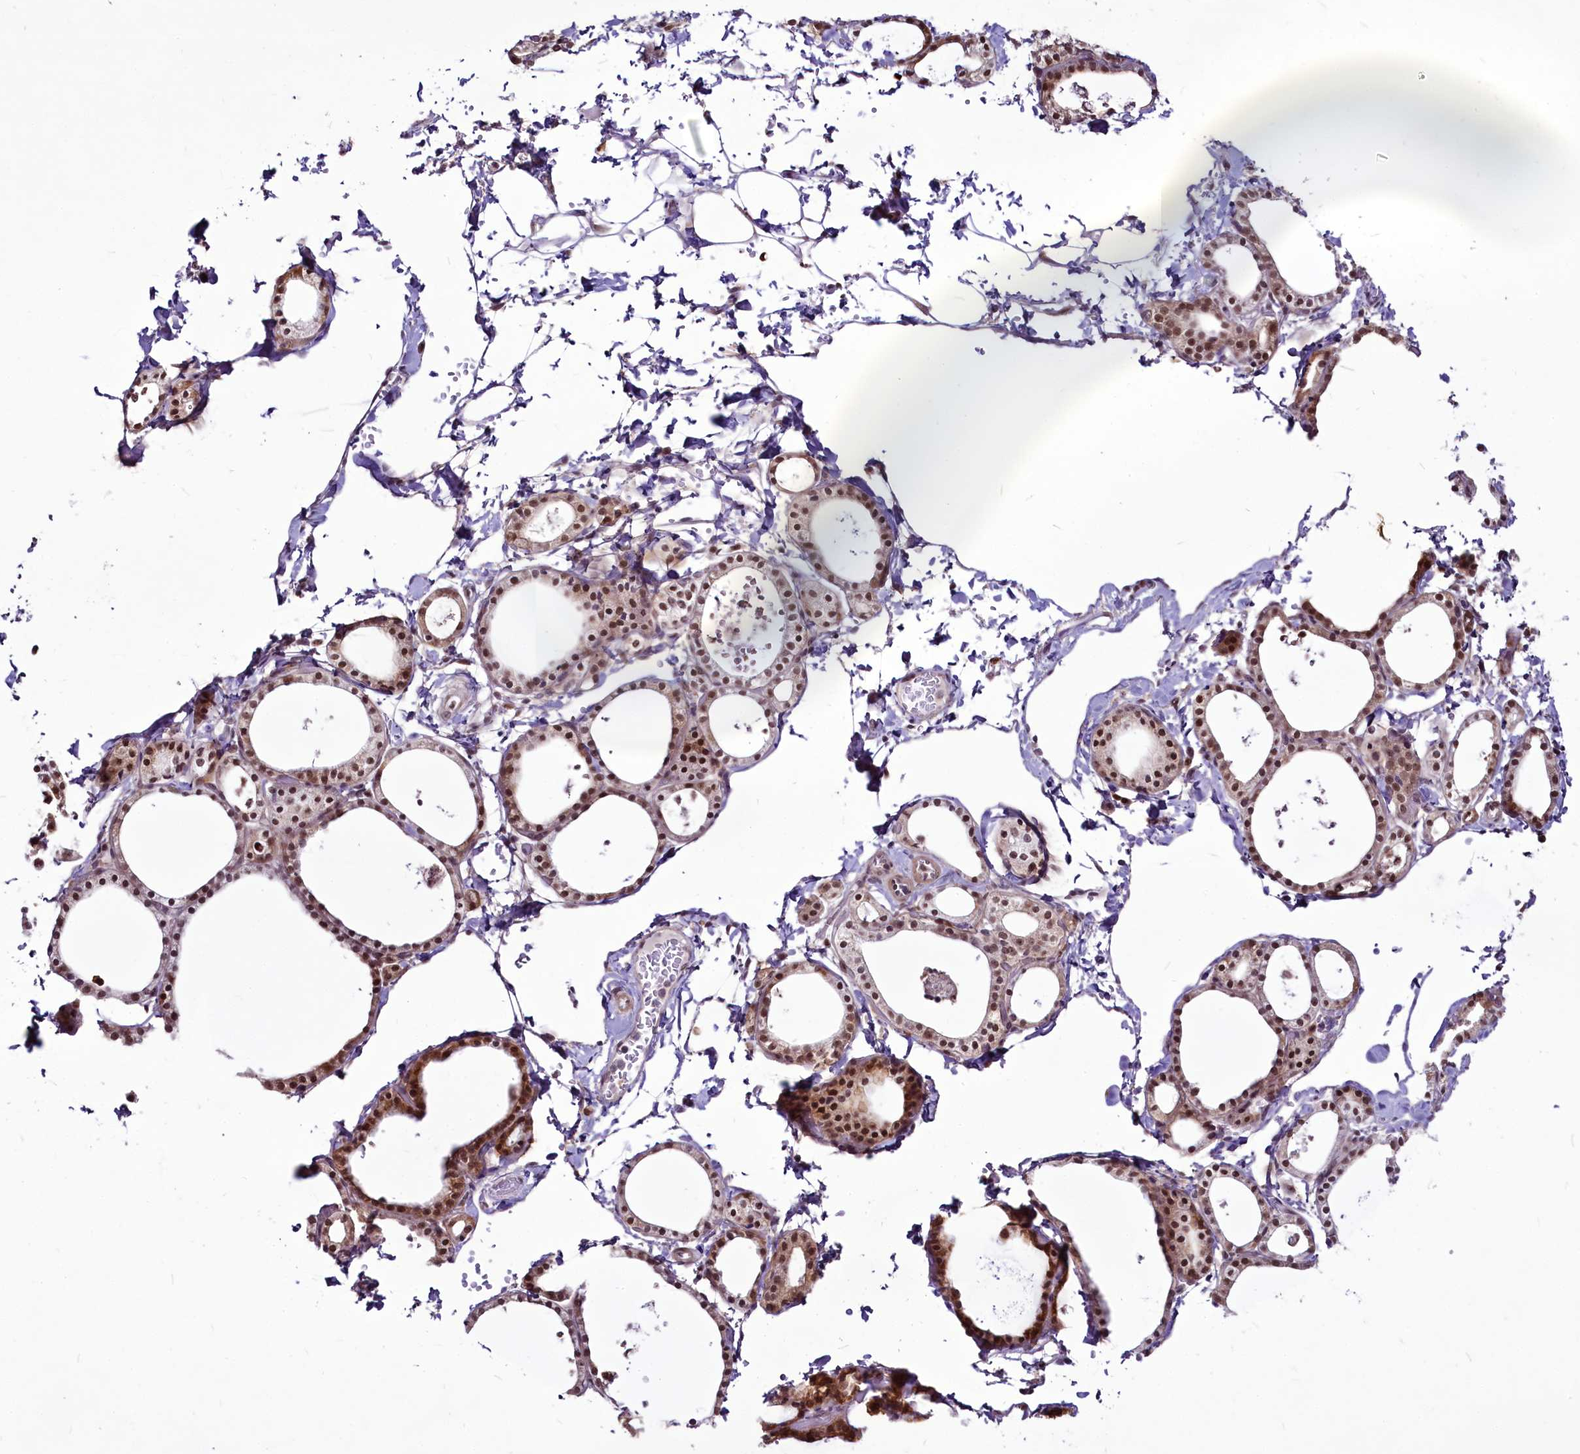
{"staining": {"intensity": "moderate", "quantity": ">75%", "location": "cytoplasmic/membranous,nuclear"}, "tissue": "thyroid gland", "cell_type": "Glandular cells", "image_type": "normal", "snomed": [{"axis": "morphology", "description": "Normal tissue, NOS"}, {"axis": "topography", "description": "Thyroid gland"}], "caption": "A micrograph showing moderate cytoplasmic/membranous,nuclear expression in approximately >75% of glandular cells in unremarkable thyroid gland, as visualized by brown immunohistochemical staining.", "gene": "RSBN1", "patient": {"sex": "male", "age": 56}}